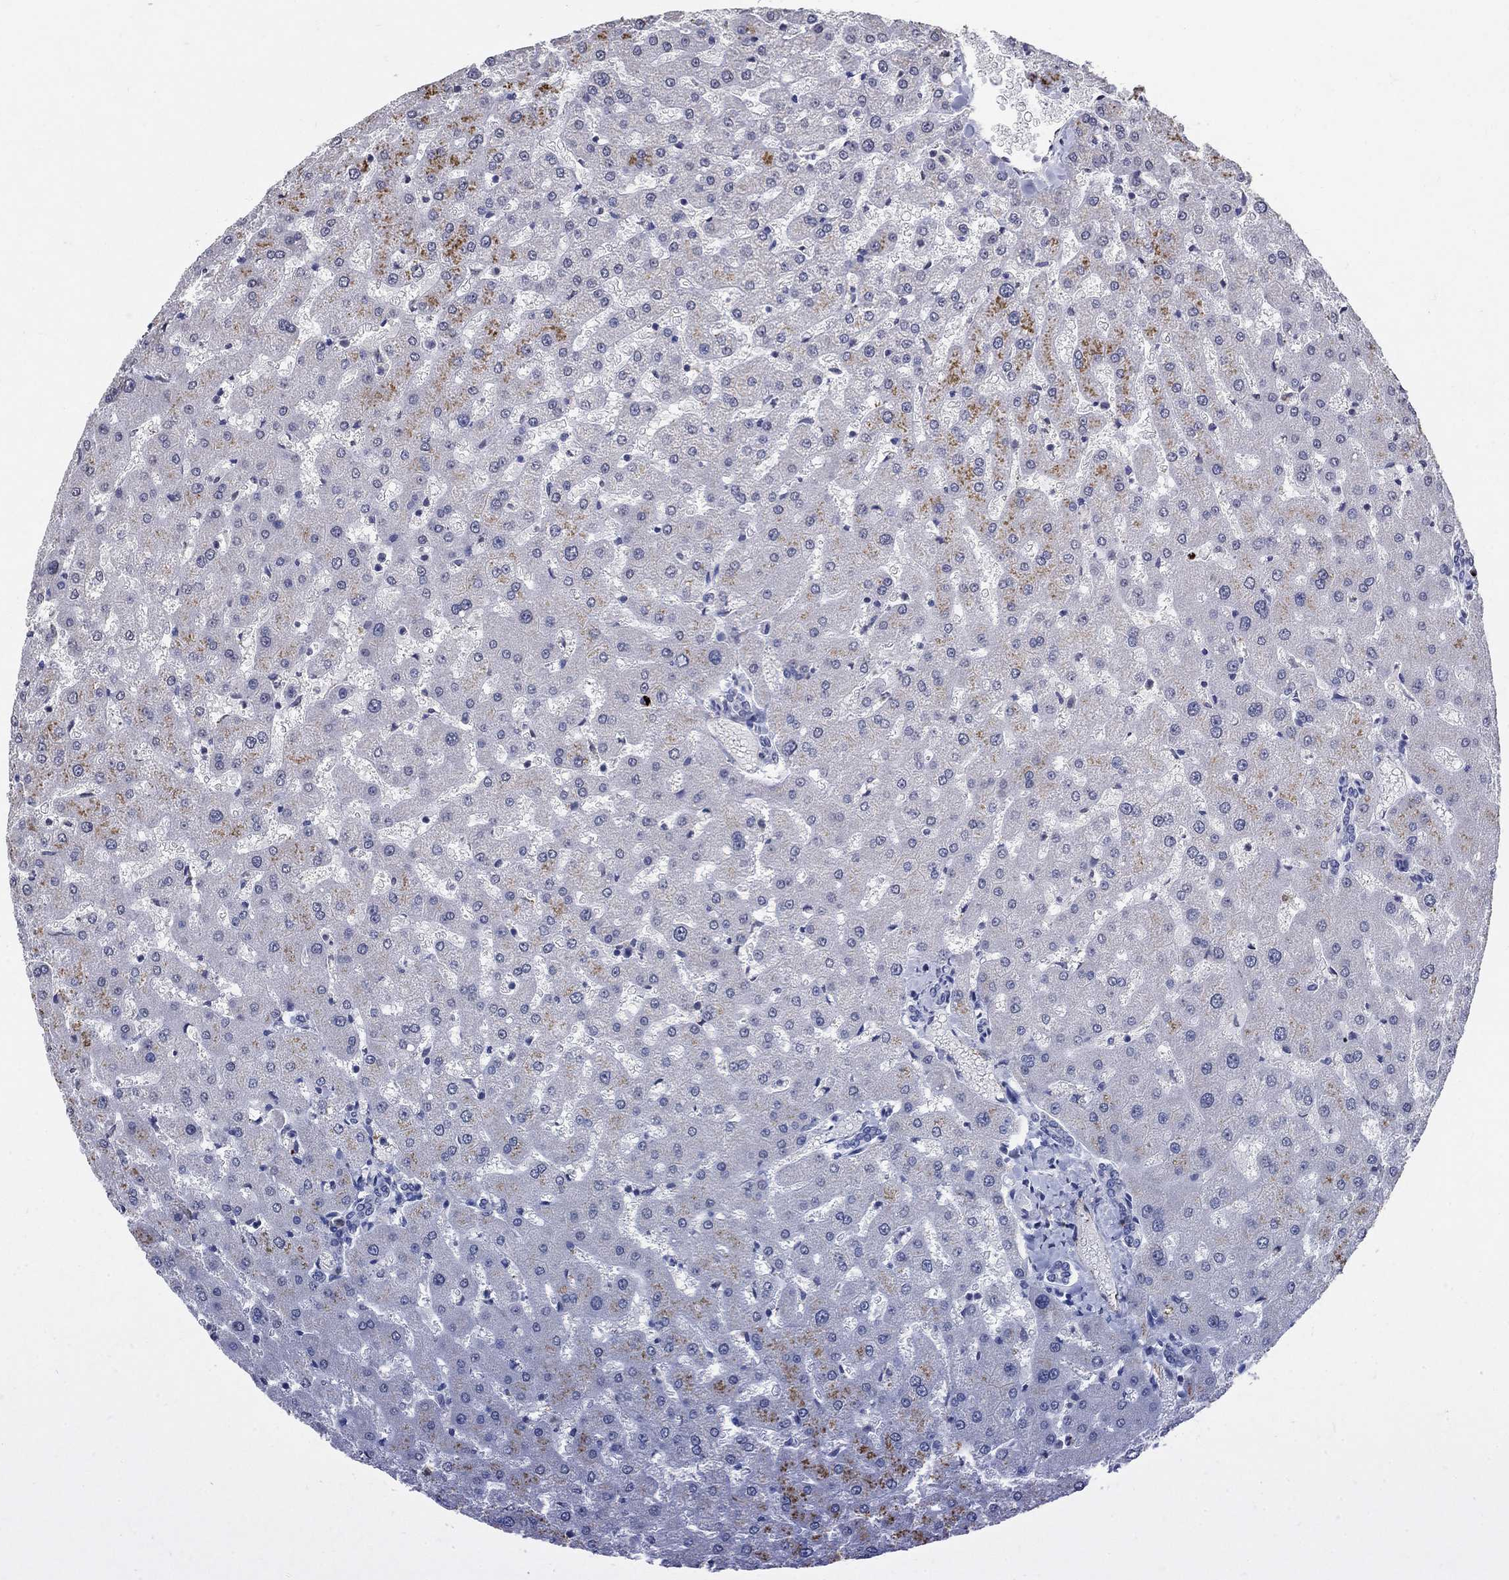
{"staining": {"intensity": "negative", "quantity": "none", "location": "none"}, "tissue": "liver", "cell_type": "Cholangiocytes", "image_type": "normal", "snomed": [{"axis": "morphology", "description": "Normal tissue, NOS"}, {"axis": "topography", "description": "Liver"}], "caption": "An immunohistochemistry (IHC) photomicrograph of unremarkable liver is shown. There is no staining in cholangiocytes of liver.", "gene": "TINAG", "patient": {"sex": "female", "age": 50}}